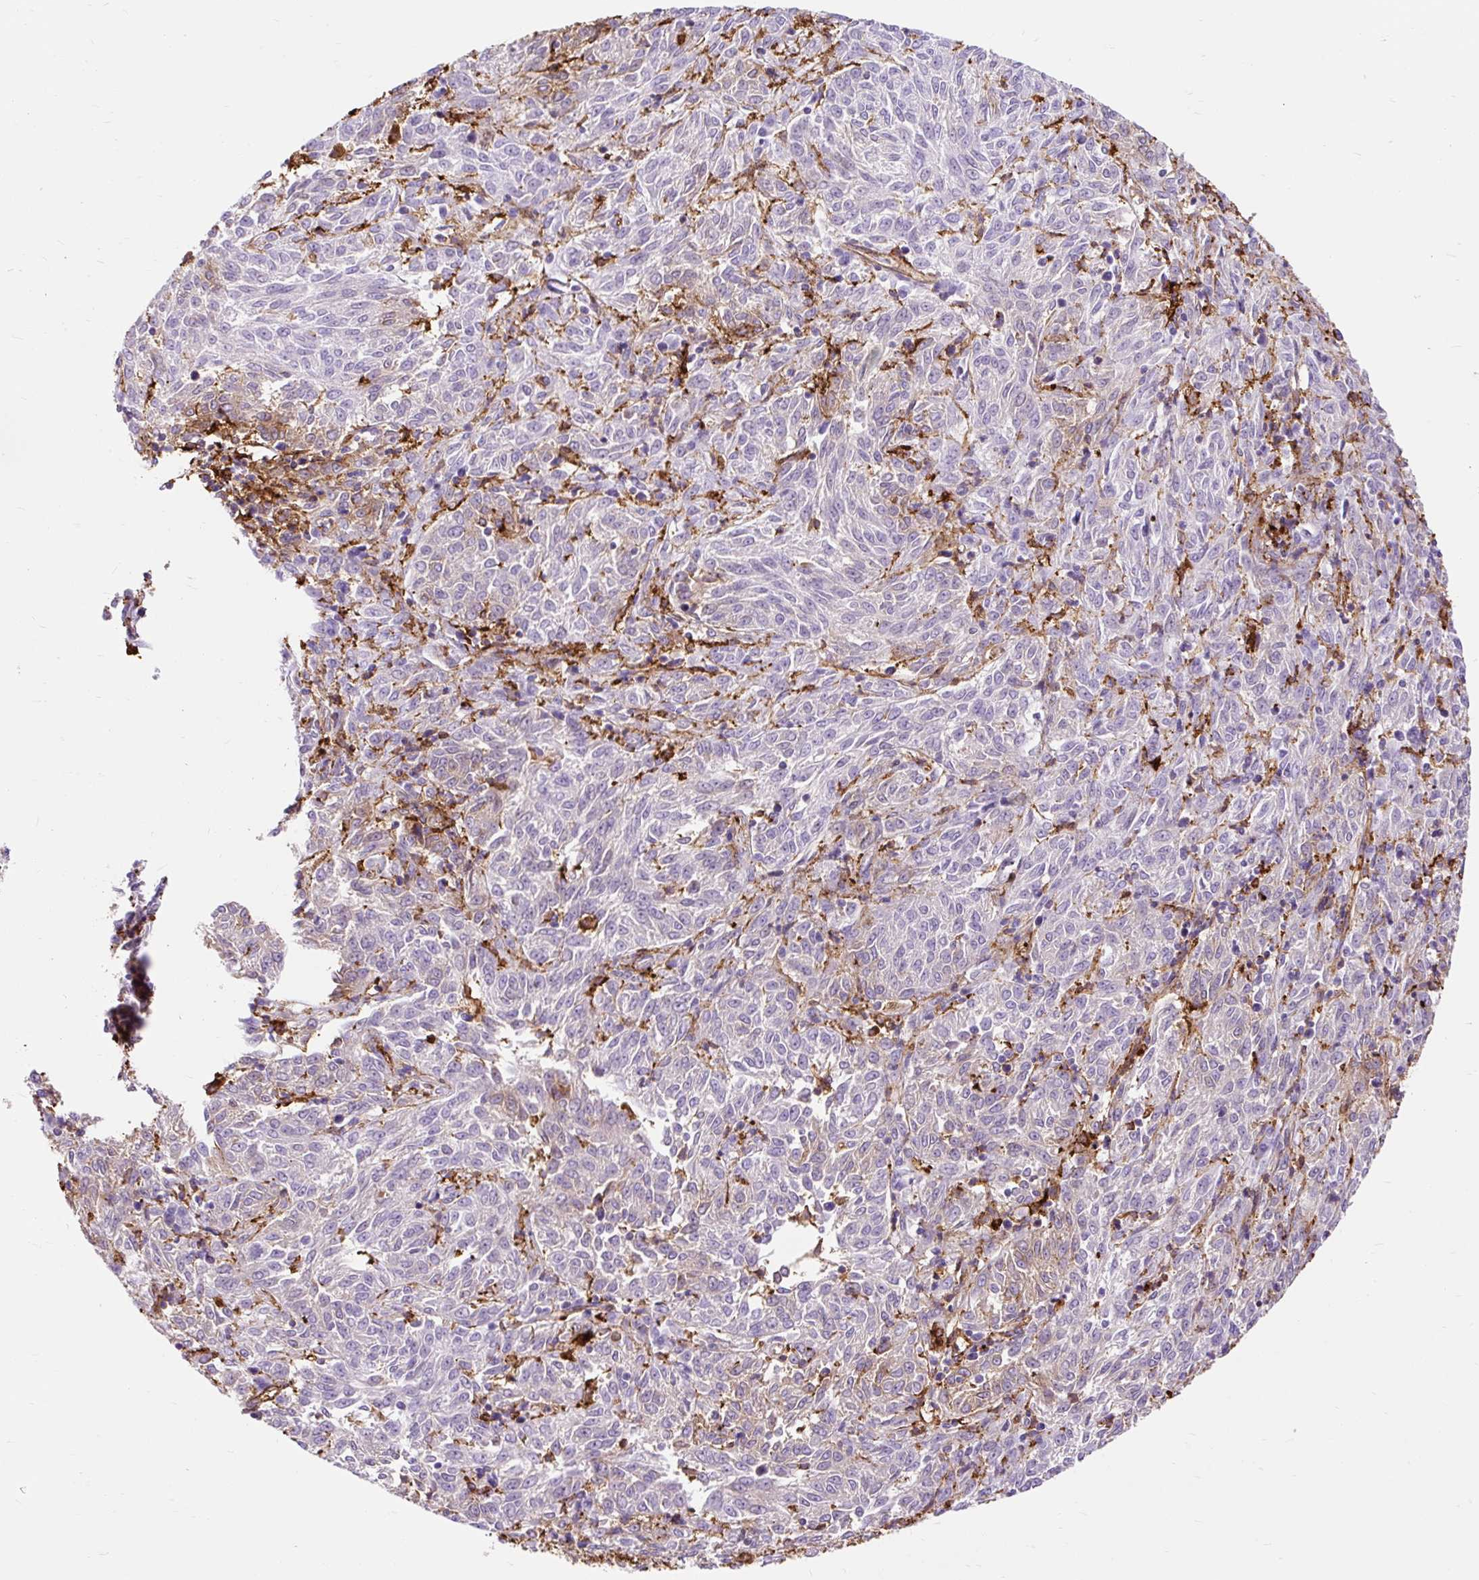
{"staining": {"intensity": "weak", "quantity": "<25%", "location": "cytoplasmic/membranous"}, "tissue": "melanoma", "cell_type": "Tumor cells", "image_type": "cancer", "snomed": [{"axis": "morphology", "description": "Malignant melanoma, NOS"}, {"axis": "topography", "description": "Skin"}], "caption": "Tumor cells are negative for protein expression in human melanoma.", "gene": "HLA-DRA", "patient": {"sex": "female", "age": 72}}